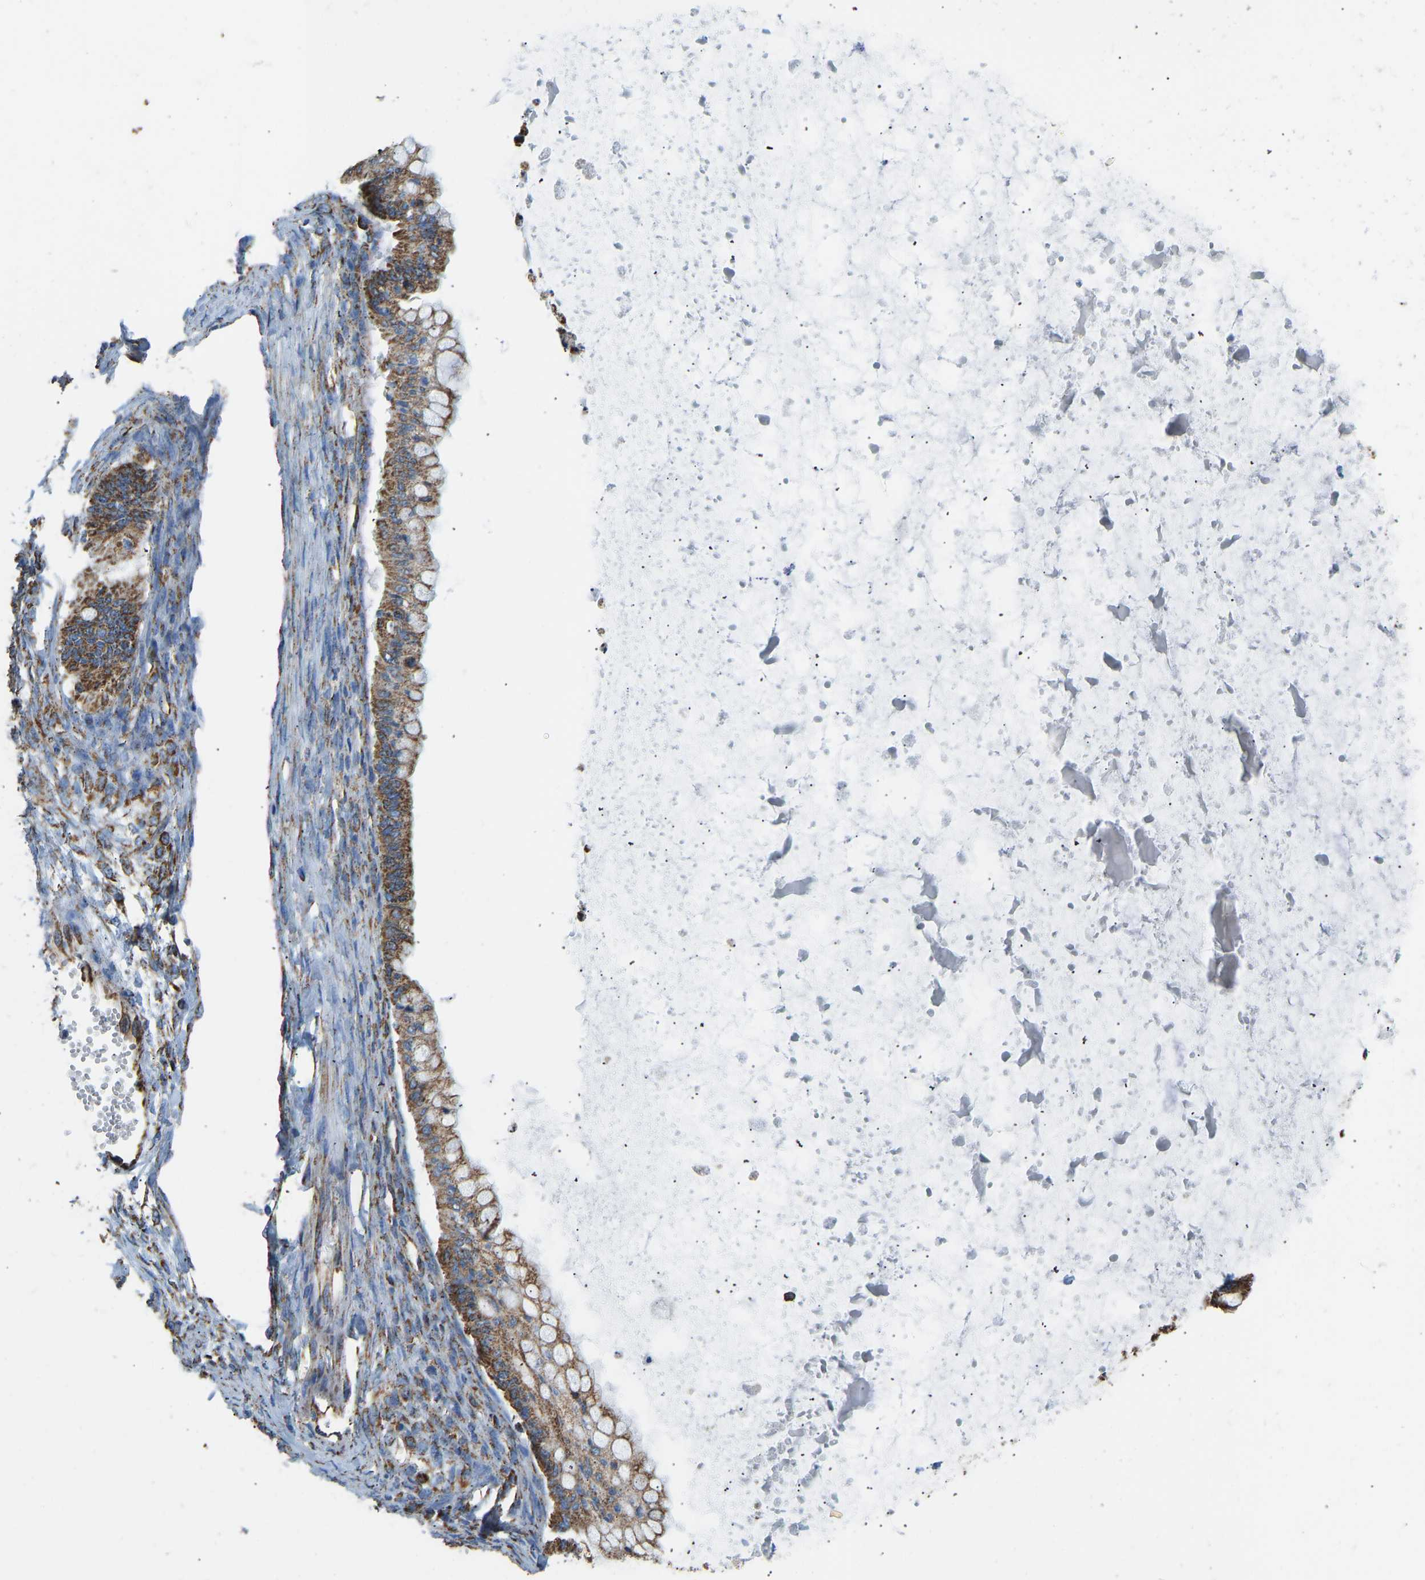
{"staining": {"intensity": "moderate", "quantity": ">75%", "location": "cytoplasmic/membranous"}, "tissue": "ovarian cancer", "cell_type": "Tumor cells", "image_type": "cancer", "snomed": [{"axis": "morphology", "description": "Cystadenocarcinoma, mucinous, NOS"}, {"axis": "topography", "description": "Ovary"}], "caption": "Approximately >75% of tumor cells in ovarian cancer (mucinous cystadenocarcinoma) demonstrate moderate cytoplasmic/membranous protein positivity as visualized by brown immunohistochemical staining.", "gene": "IRX6", "patient": {"sex": "female", "age": 57}}